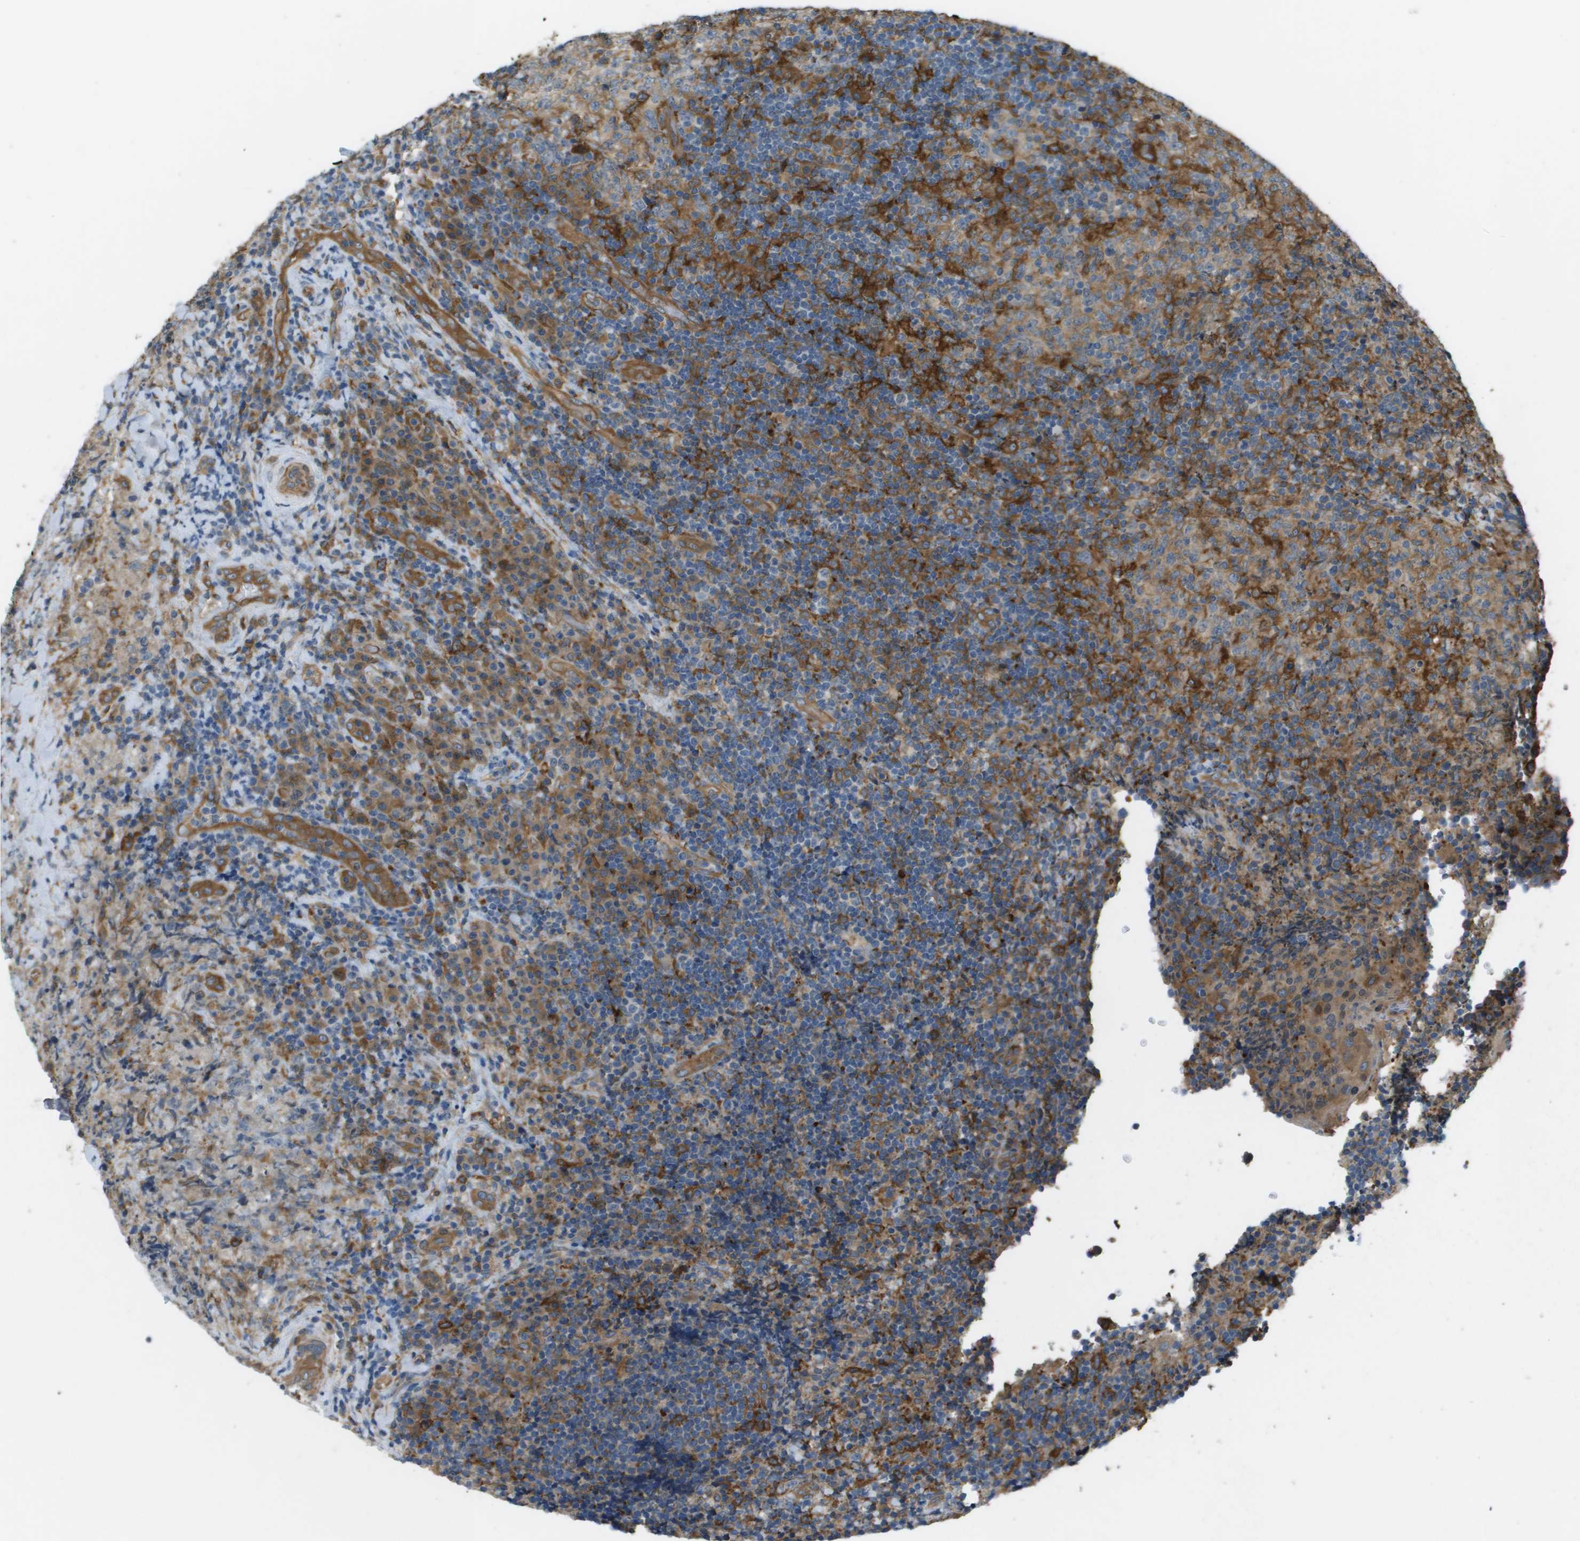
{"staining": {"intensity": "negative", "quantity": "none", "location": "none"}, "tissue": "lymphoma", "cell_type": "Tumor cells", "image_type": "cancer", "snomed": [{"axis": "morphology", "description": "Malignant lymphoma, non-Hodgkin's type, High grade"}, {"axis": "topography", "description": "Tonsil"}], "caption": "A micrograph of high-grade malignant lymphoma, non-Hodgkin's type stained for a protein exhibits no brown staining in tumor cells. (Stains: DAB immunohistochemistry (IHC) with hematoxylin counter stain, Microscopy: brightfield microscopy at high magnification).", "gene": "CORO1B", "patient": {"sex": "female", "age": 36}}